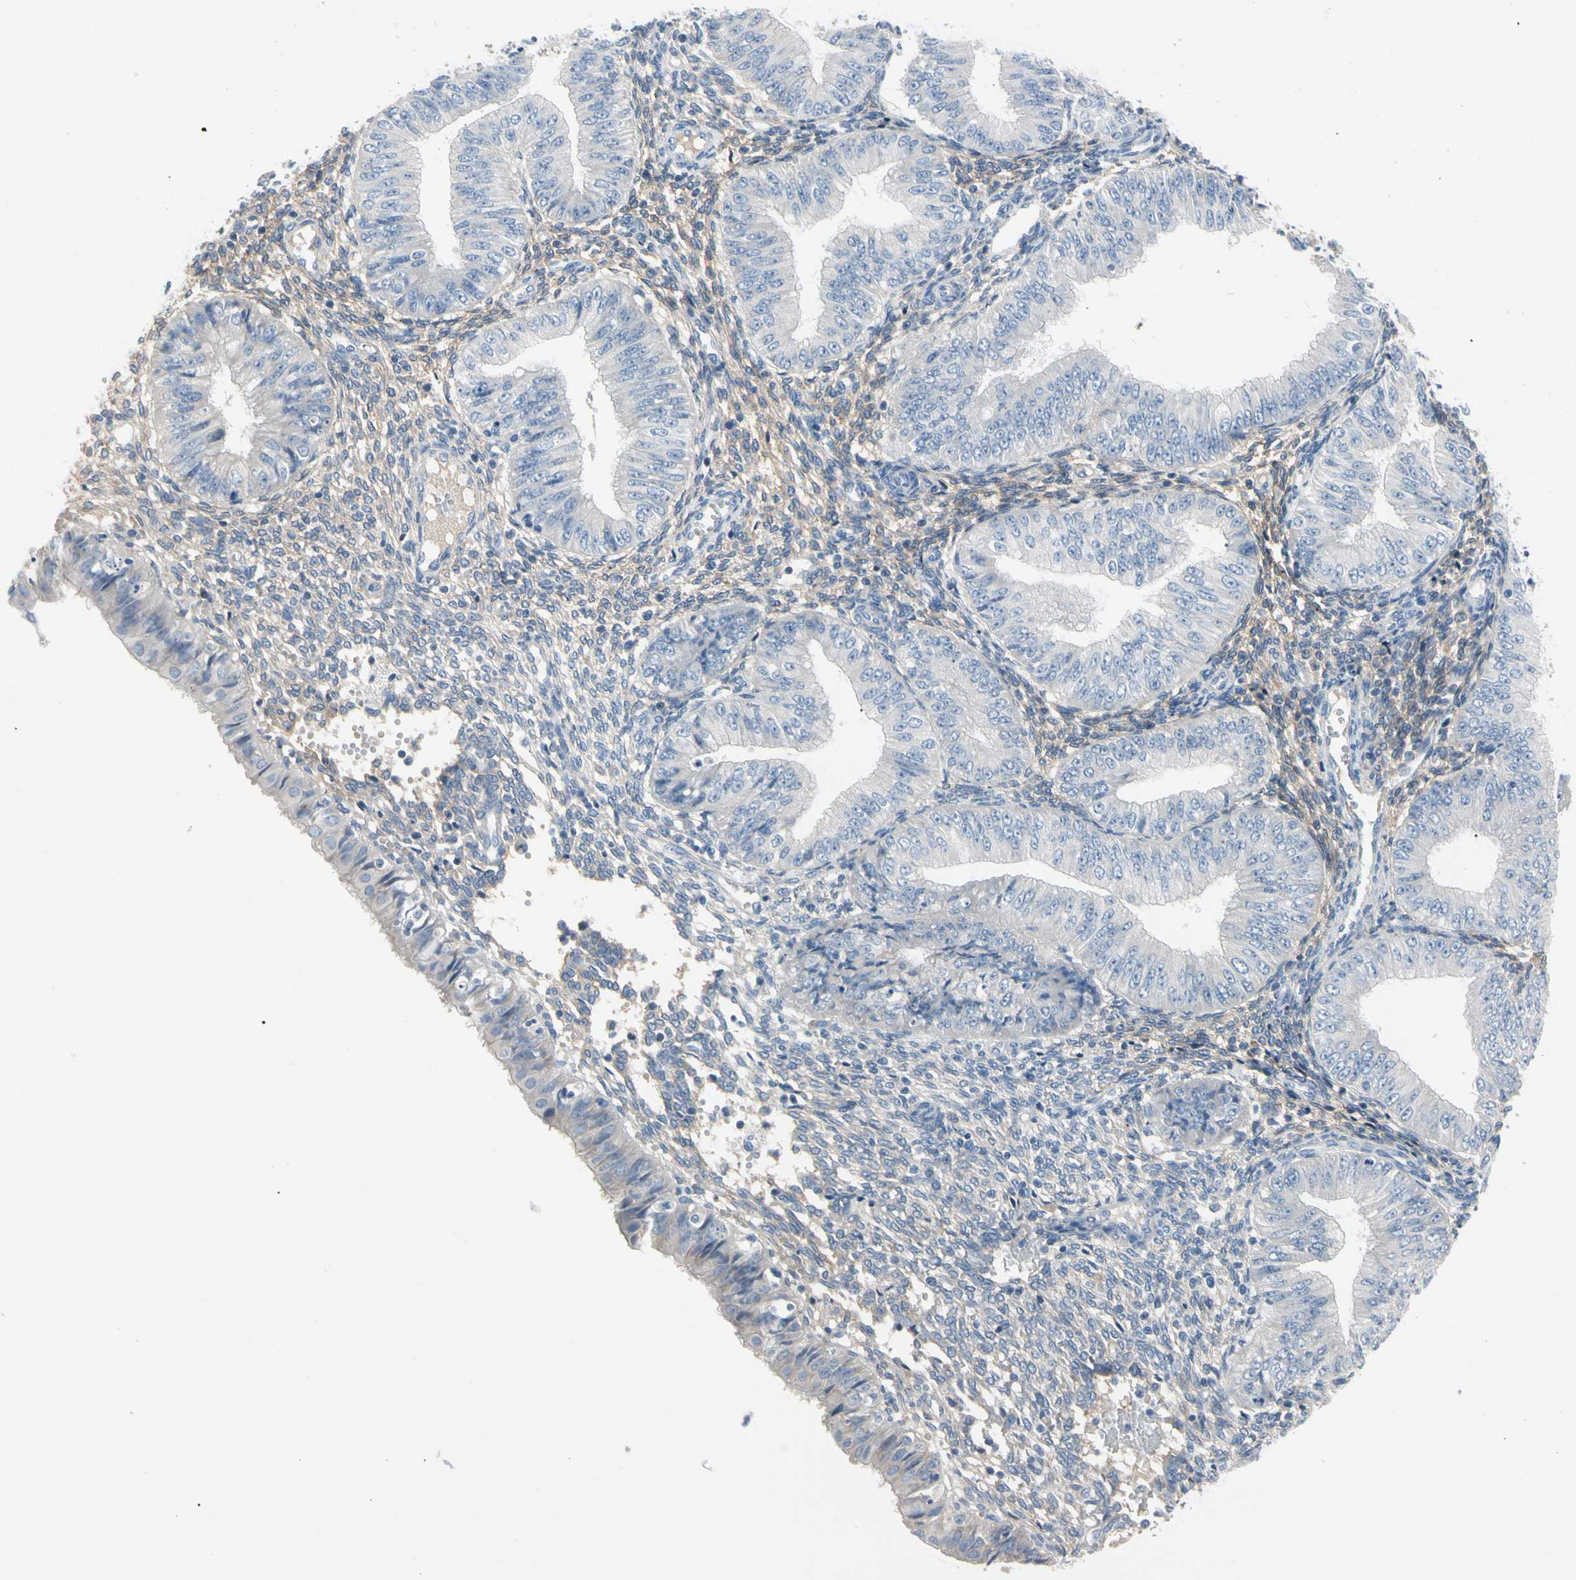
{"staining": {"intensity": "negative", "quantity": "none", "location": "none"}, "tissue": "endometrial cancer", "cell_type": "Tumor cells", "image_type": "cancer", "snomed": [{"axis": "morphology", "description": "Normal tissue, NOS"}, {"axis": "morphology", "description": "Adenocarcinoma, NOS"}, {"axis": "topography", "description": "Endometrium"}], "caption": "This is an immunohistochemistry photomicrograph of human adenocarcinoma (endometrial). There is no staining in tumor cells.", "gene": "MARK1", "patient": {"sex": "female", "age": 53}}